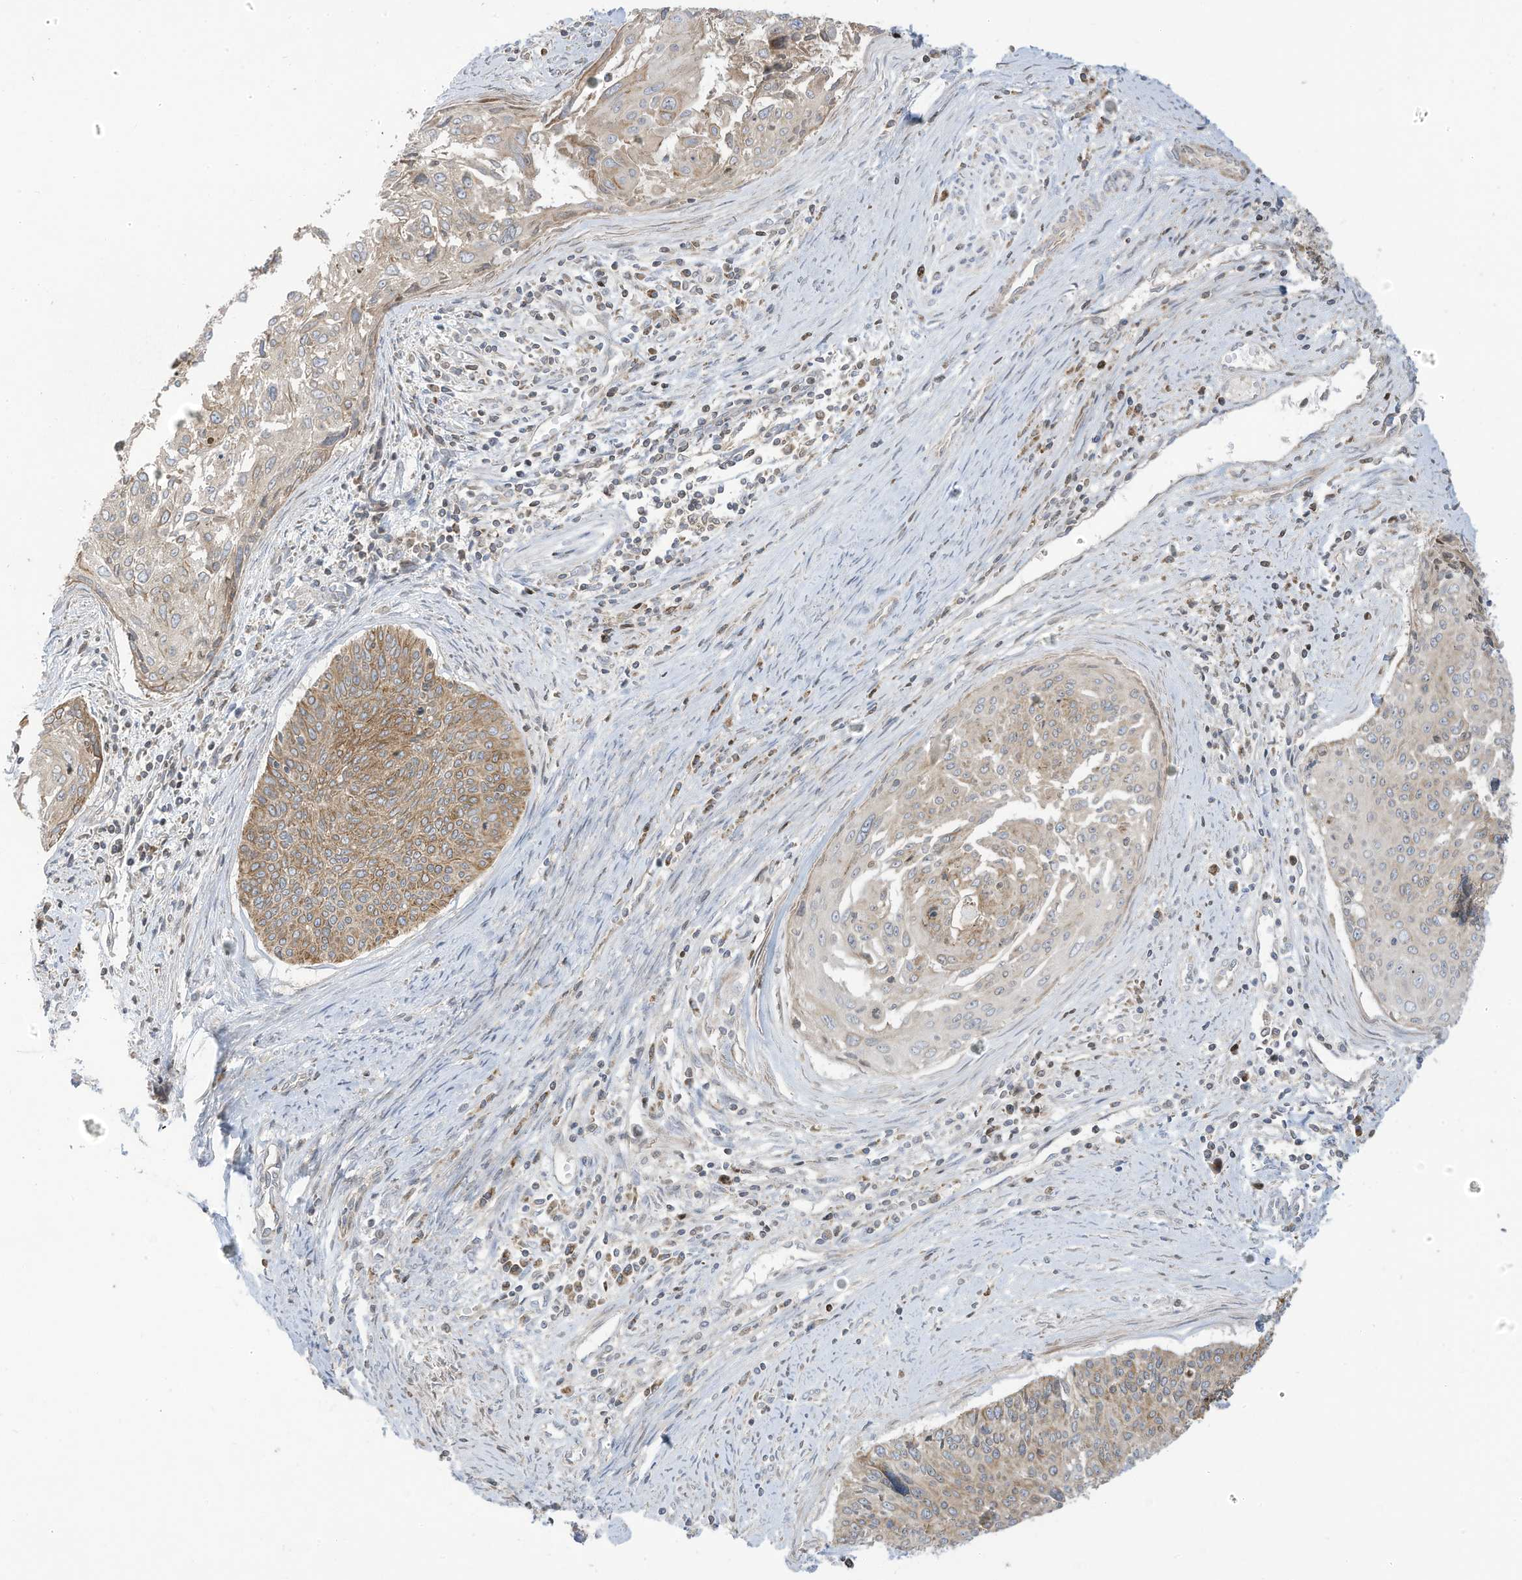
{"staining": {"intensity": "moderate", "quantity": "25%-75%", "location": "cytoplasmic/membranous"}, "tissue": "cervical cancer", "cell_type": "Tumor cells", "image_type": "cancer", "snomed": [{"axis": "morphology", "description": "Squamous cell carcinoma, NOS"}, {"axis": "topography", "description": "Cervix"}], "caption": "Brown immunohistochemical staining in cervical cancer shows moderate cytoplasmic/membranous expression in about 25%-75% of tumor cells.", "gene": "CGAS", "patient": {"sex": "female", "age": 55}}